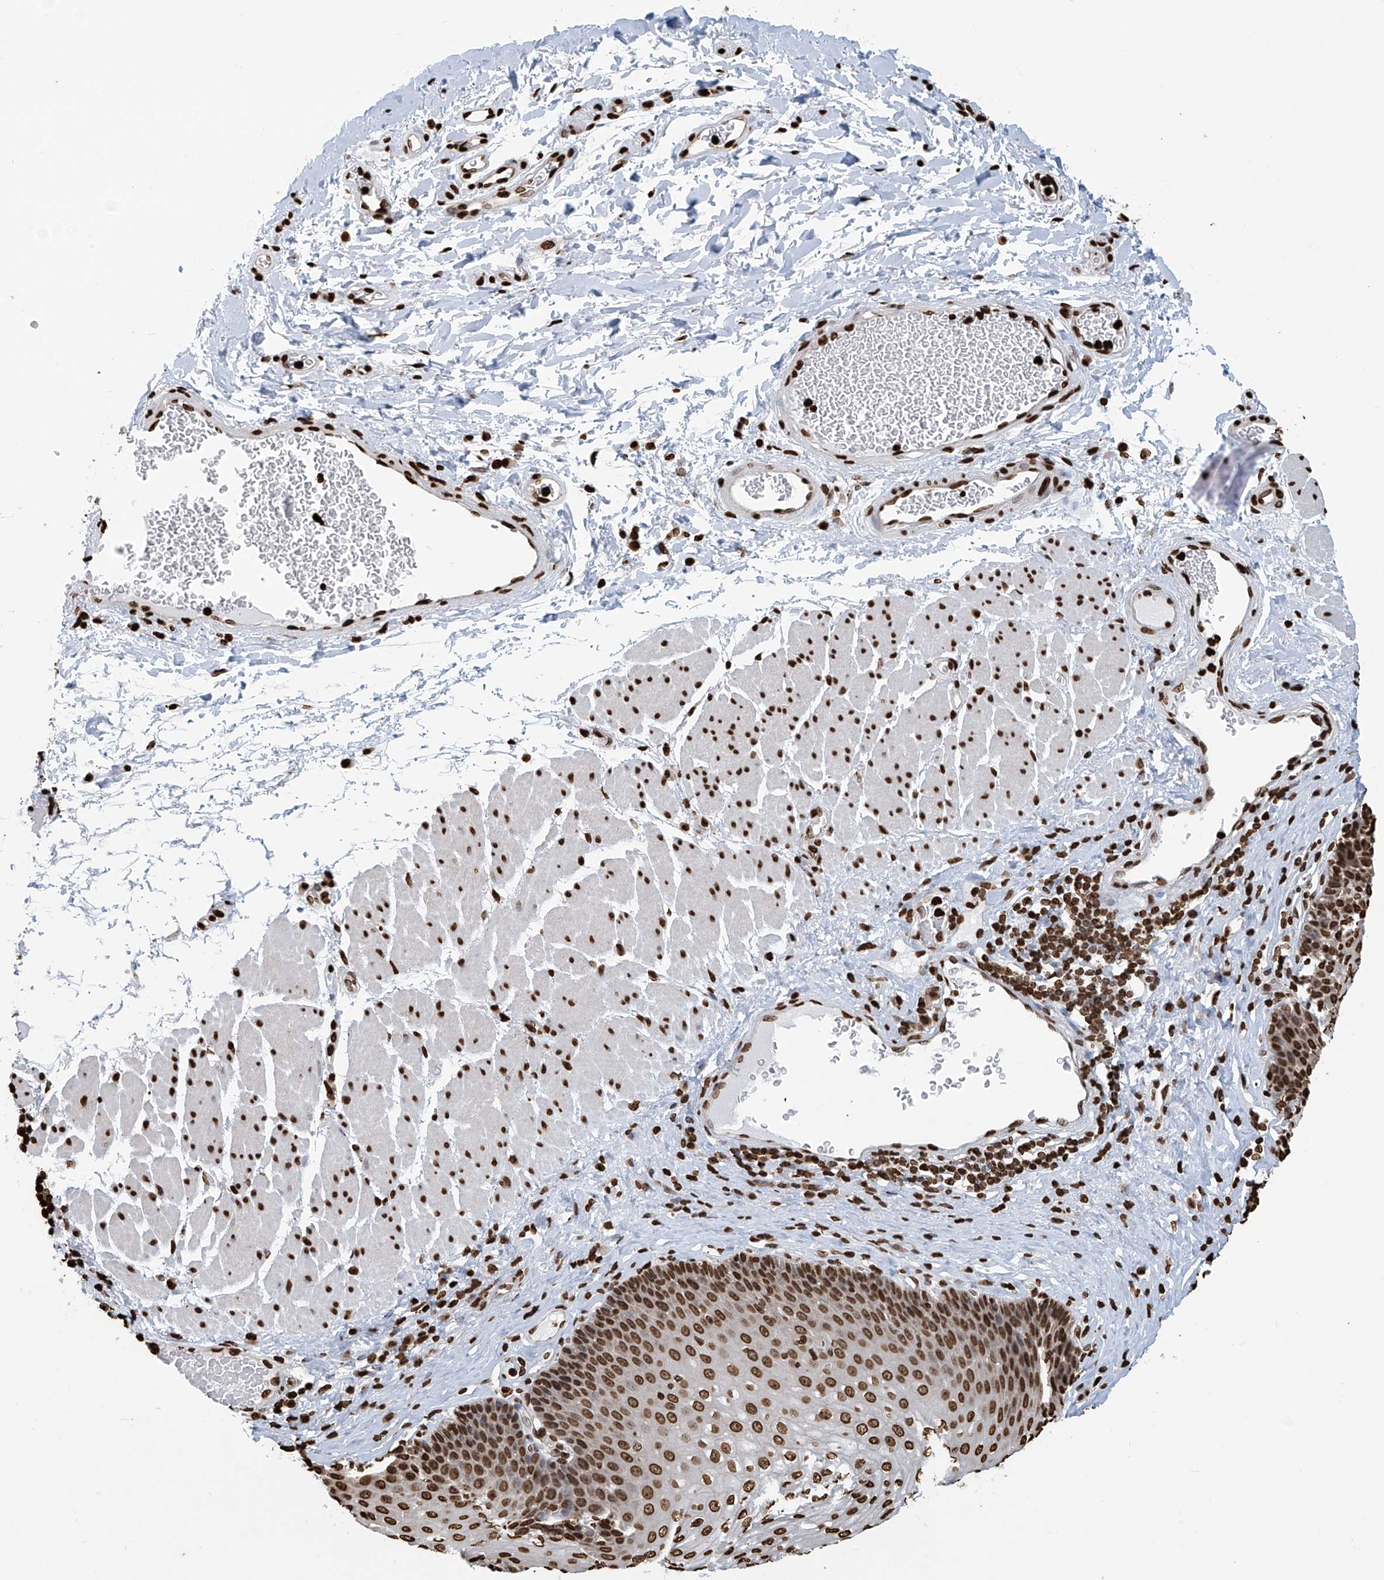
{"staining": {"intensity": "moderate", "quantity": ">75%", "location": "nuclear"}, "tissue": "esophagus", "cell_type": "Squamous epithelial cells", "image_type": "normal", "snomed": [{"axis": "morphology", "description": "Normal tissue, NOS"}, {"axis": "topography", "description": "Esophagus"}], "caption": "About >75% of squamous epithelial cells in unremarkable human esophagus show moderate nuclear protein staining as visualized by brown immunohistochemical staining.", "gene": "DPPA2", "patient": {"sex": "female", "age": 66}}